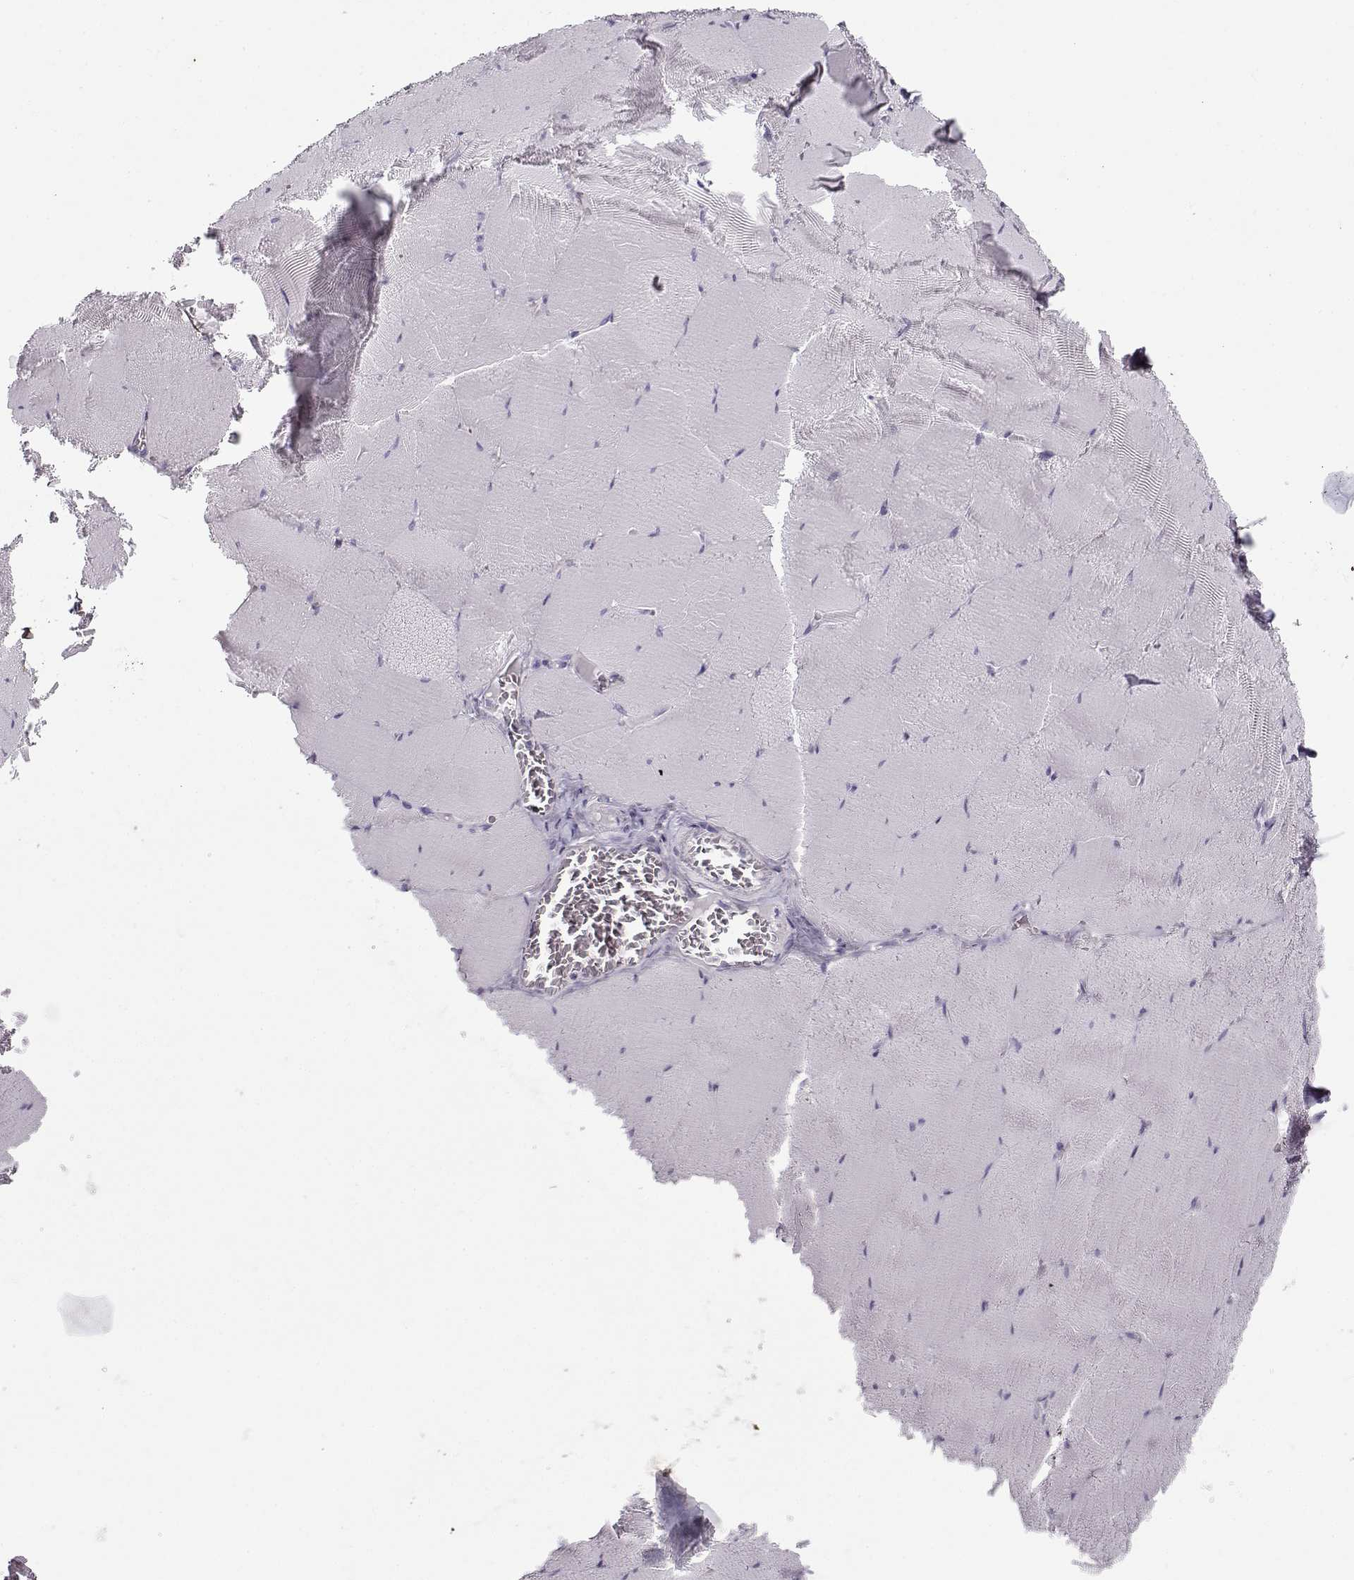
{"staining": {"intensity": "negative", "quantity": "none", "location": "none"}, "tissue": "skeletal muscle", "cell_type": "Myocytes", "image_type": "normal", "snomed": [{"axis": "morphology", "description": "Normal tissue, NOS"}, {"axis": "morphology", "description": "Malignant melanoma, Metastatic site"}, {"axis": "topography", "description": "Skeletal muscle"}], "caption": "This is a image of immunohistochemistry (IHC) staining of normal skeletal muscle, which shows no staining in myocytes.", "gene": "GTSF1L", "patient": {"sex": "male", "age": 50}}